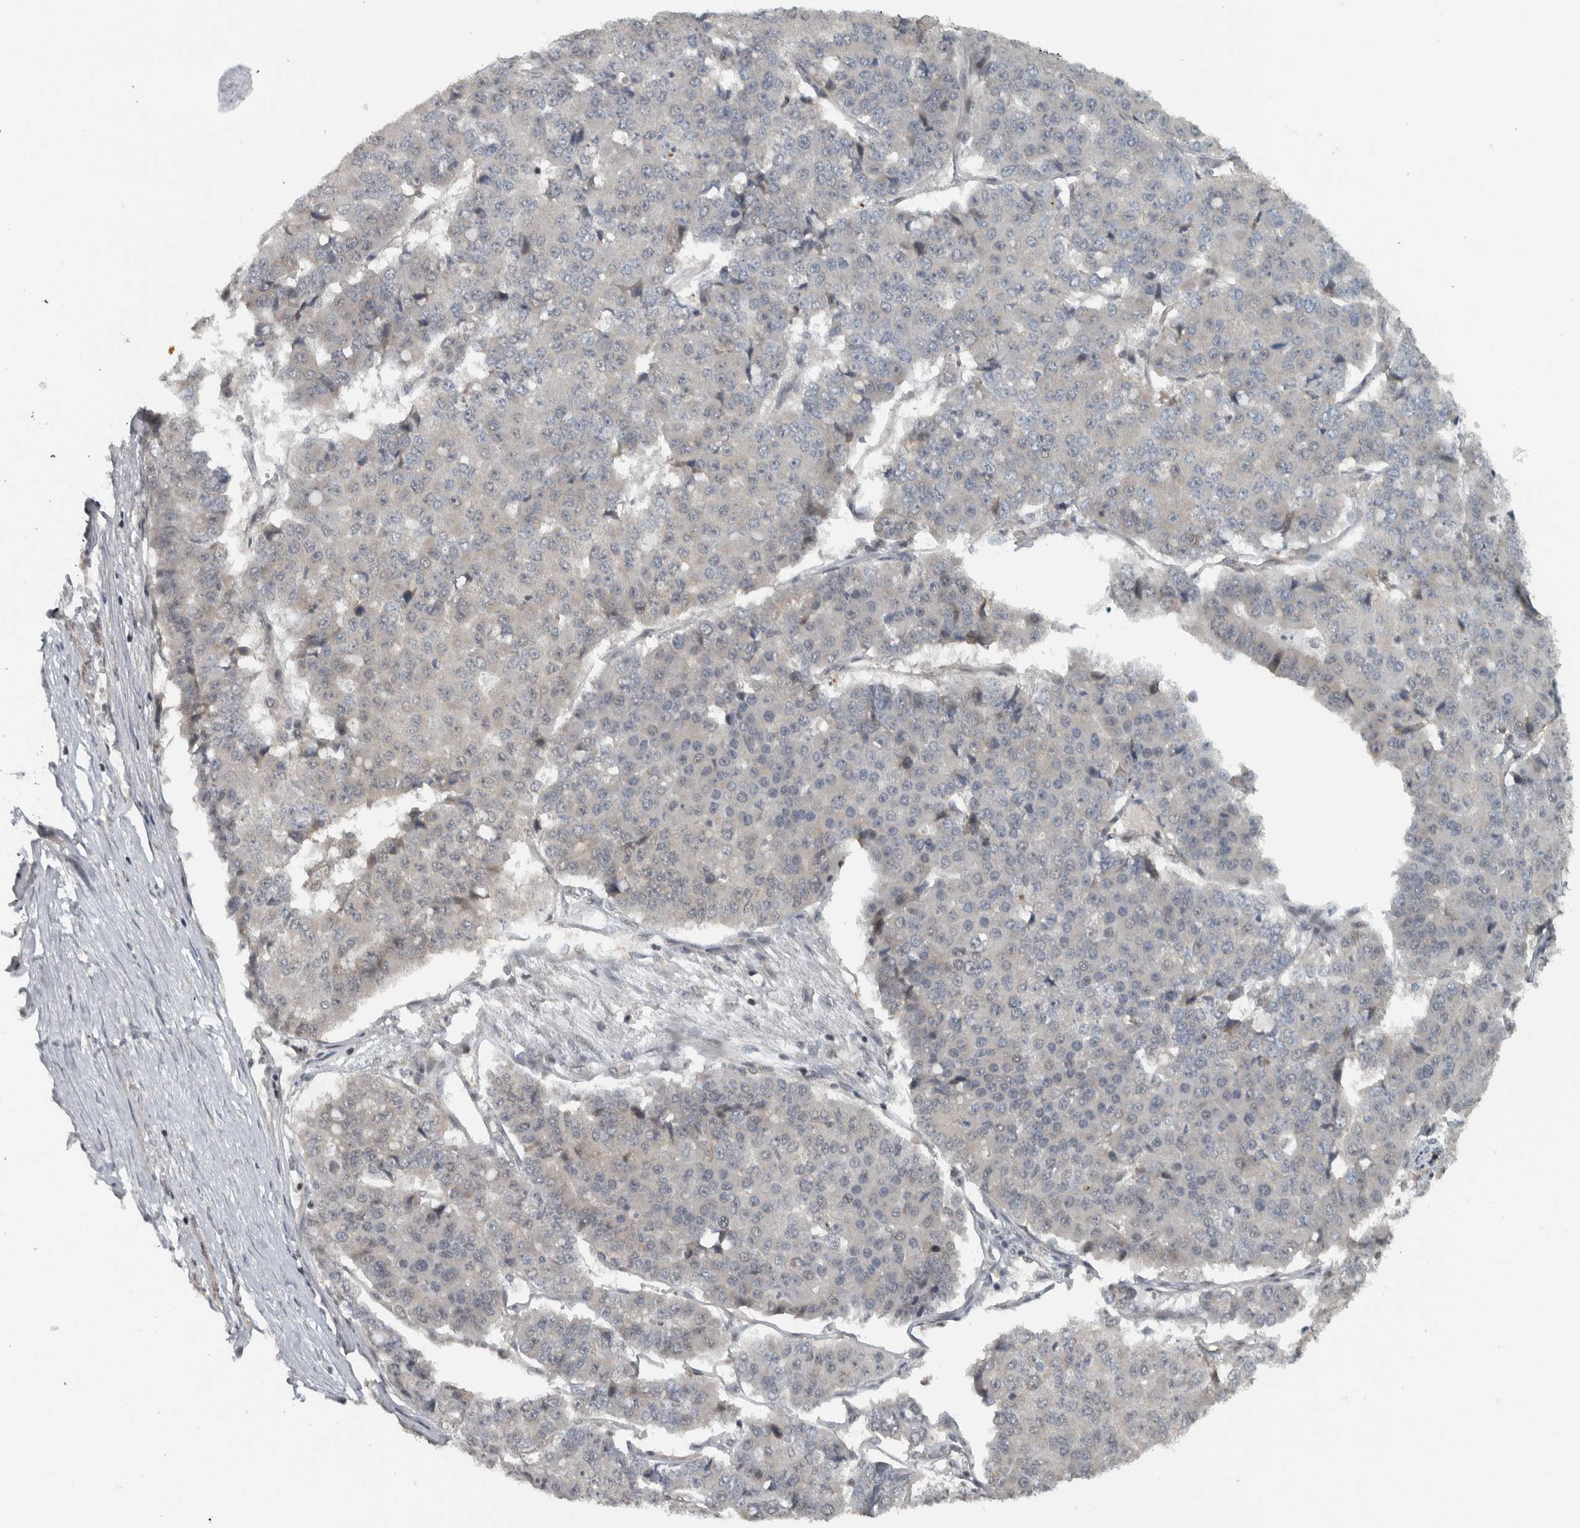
{"staining": {"intensity": "negative", "quantity": "none", "location": "none"}, "tissue": "pancreatic cancer", "cell_type": "Tumor cells", "image_type": "cancer", "snomed": [{"axis": "morphology", "description": "Adenocarcinoma, NOS"}, {"axis": "topography", "description": "Pancreas"}], "caption": "This is a image of immunohistochemistry staining of pancreatic cancer (adenocarcinoma), which shows no staining in tumor cells.", "gene": "NAPG", "patient": {"sex": "male", "age": 50}}